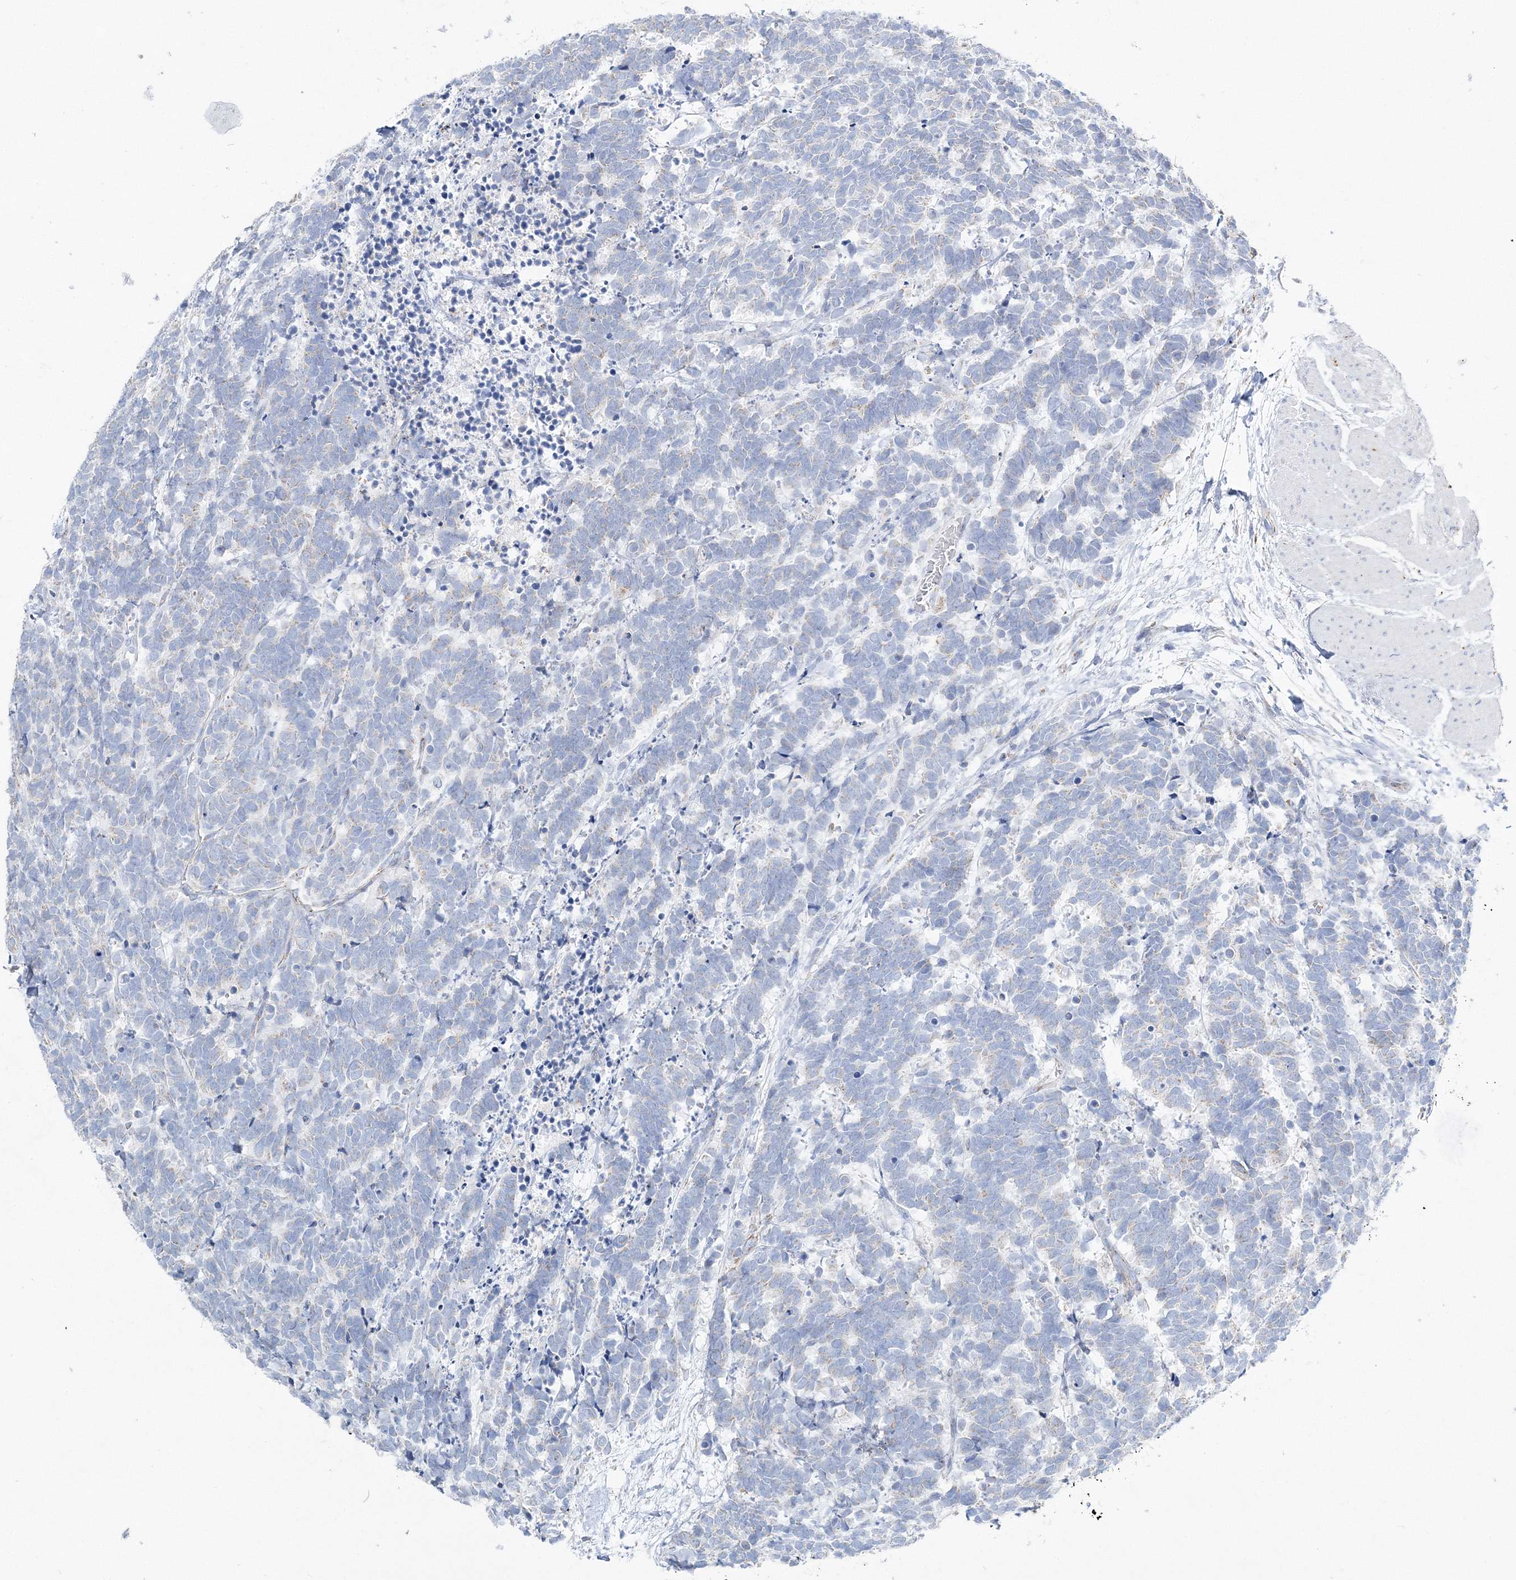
{"staining": {"intensity": "negative", "quantity": "none", "location": "none"}, "tissue": "carcinoid", "cell_type": "Tumor cells", "image_type": "cancer", "snomed": [{"axis": "morphology", "description": "Carcinoma, NOS"}, {"axis": "morphology", "description": "Carcinoid, malignant, NOS"}, {"axis": "topography", "description": "Urinary bladder"}], "caption": "DAB immunohistochemical staining of human carcinoma demonstrates no significant positivity in tumor cells.", "gene": "HIBCH", "patient": {"sex": "male", "age": 57}}